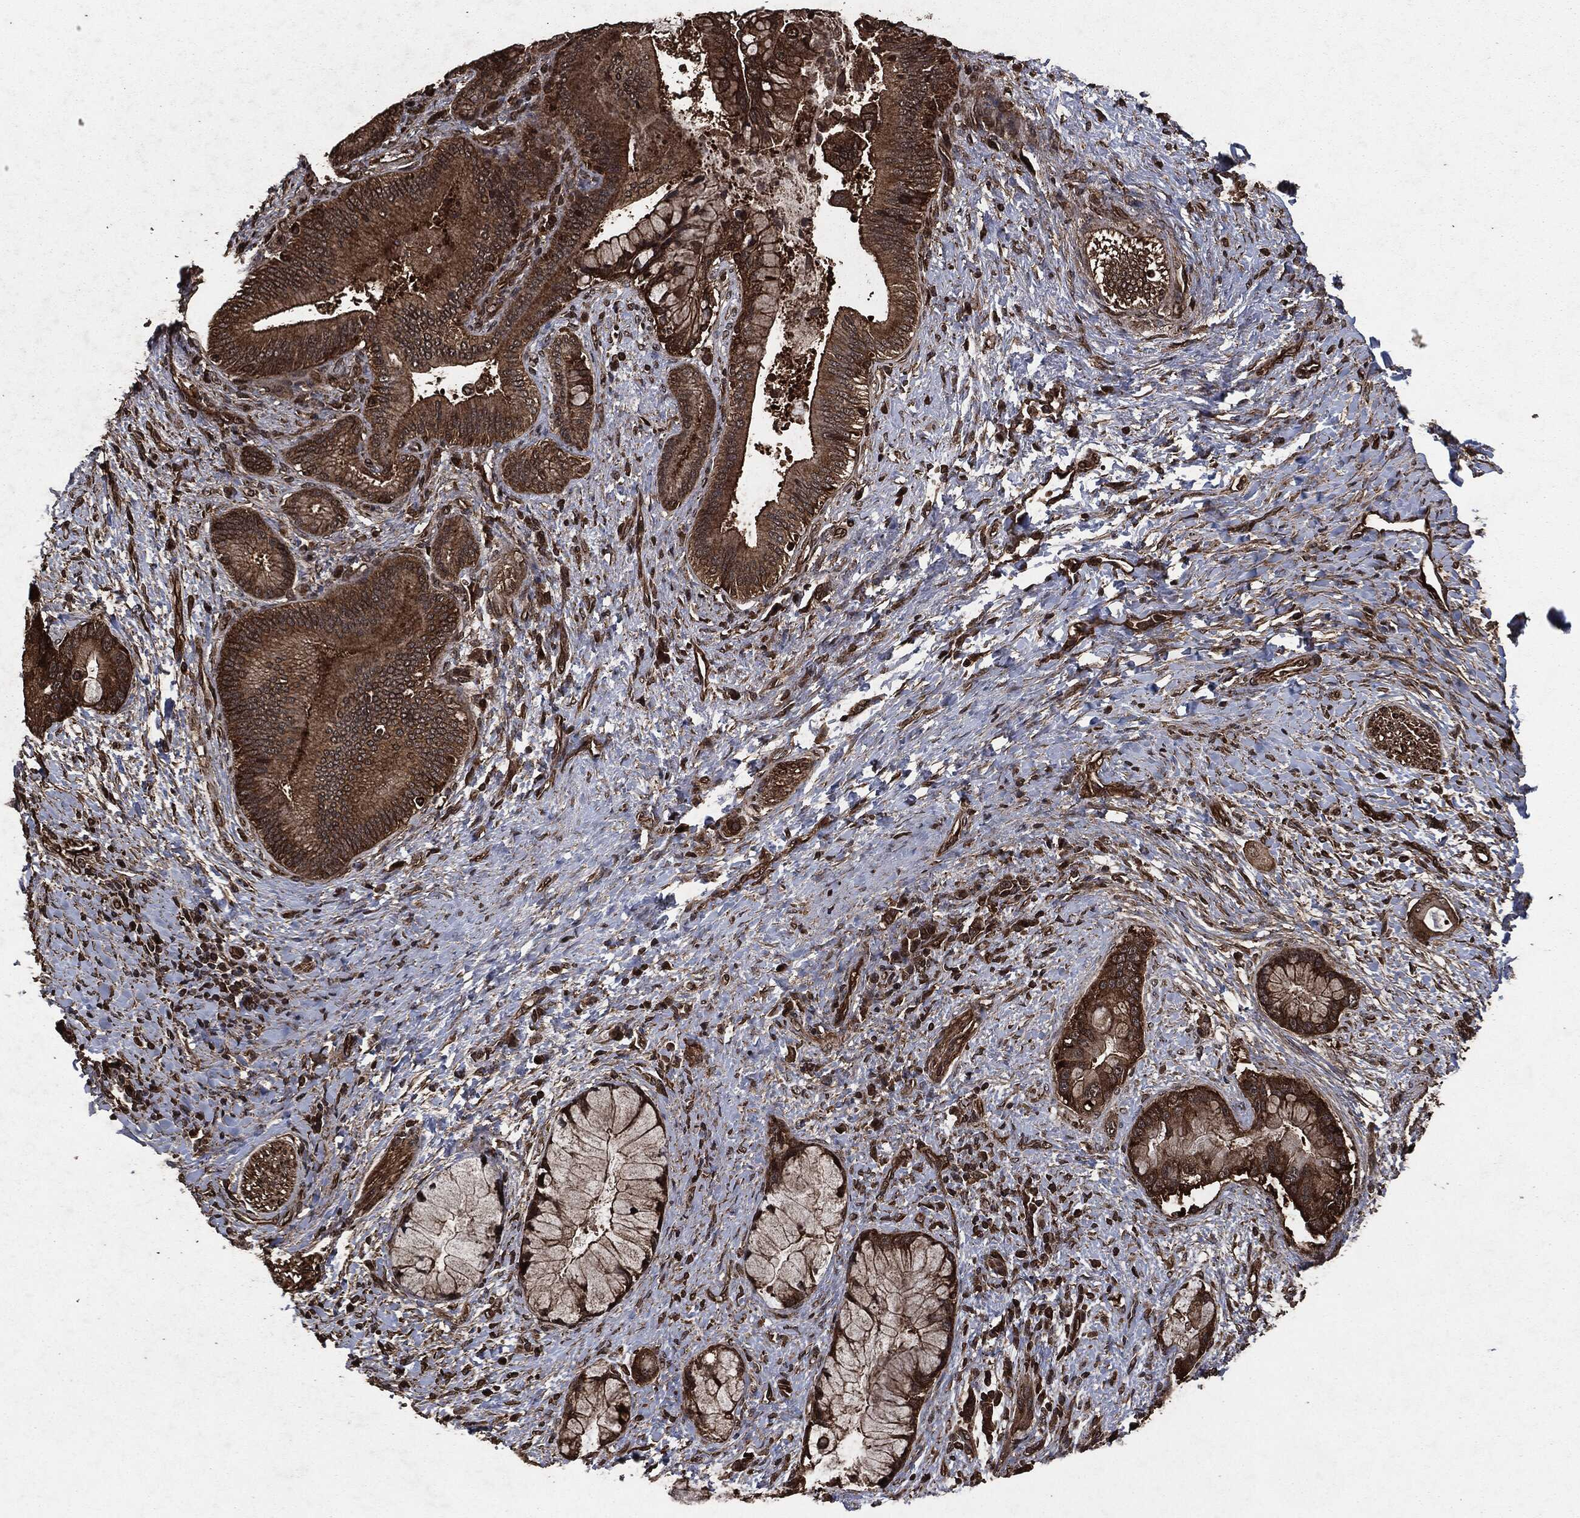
{"staining": {"intensity": "strong", "quantity": ">75%", "location": "cytoplasmic/membranous"}, "tissue": "liver cancer", "cell_type": "Tumor cells", "image_type": "cancer", "snomed": [{"axis": "morphology", "description": "Normal tissue, NOS"}, {"axis": "morphology", "description": "Cholangiocarcinoma"}, {"axis": "topography", "description": "Liver"}, {"axis": "topography", "description": "Peripheral nerve tissue"}], "caption": "About >75% of tumor cells in human liver cancer (cholangiocarcinoma) reveal strong cytoplasmic/membranous protein staining as visualized by brown immunohistochemical staining.", "gene": "HRAS", "patient": {"sex": "male", "age": 50}}